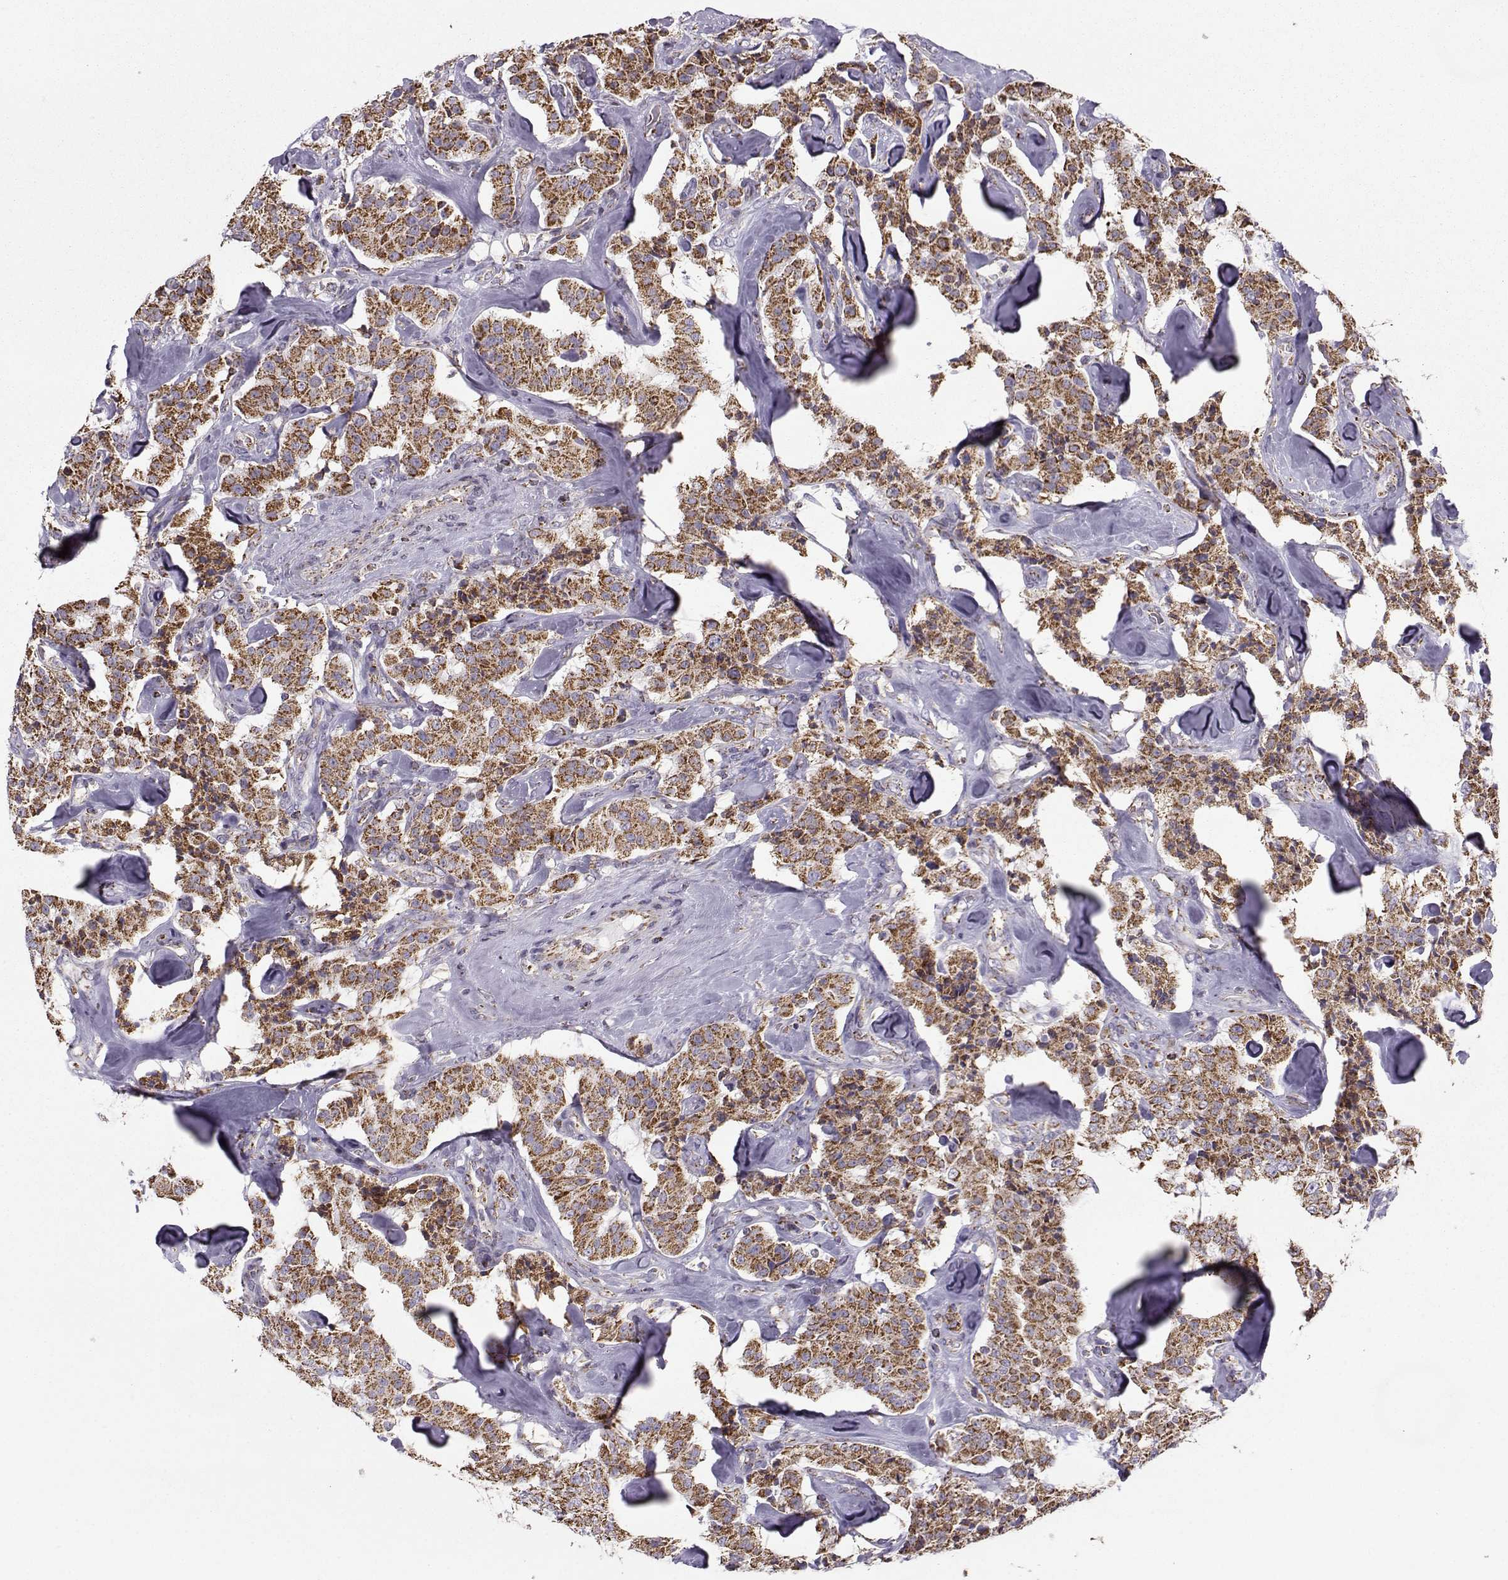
{"staining": {"intensity": "strong", "quantity": ">75%", "location": "cytoplasmic/membranous"}, "tissue": "carcinoid", "cell_type": "Tumor cells", "image_type": "cancer", "snomed": [{"axis": "morphology", "description": "Carcinoid, malignant, NOS"}, {"axis": "topography", "description": "Pancreas"}], "caption": "About >75% of tumor cells in human carcinoid (malignant) show strong cytoplasmic/membranous protein expression as visualized by brown immunohistochemical staining.", "gene": "NECAB3", "patient": {"sex": "male", "age": 41}}